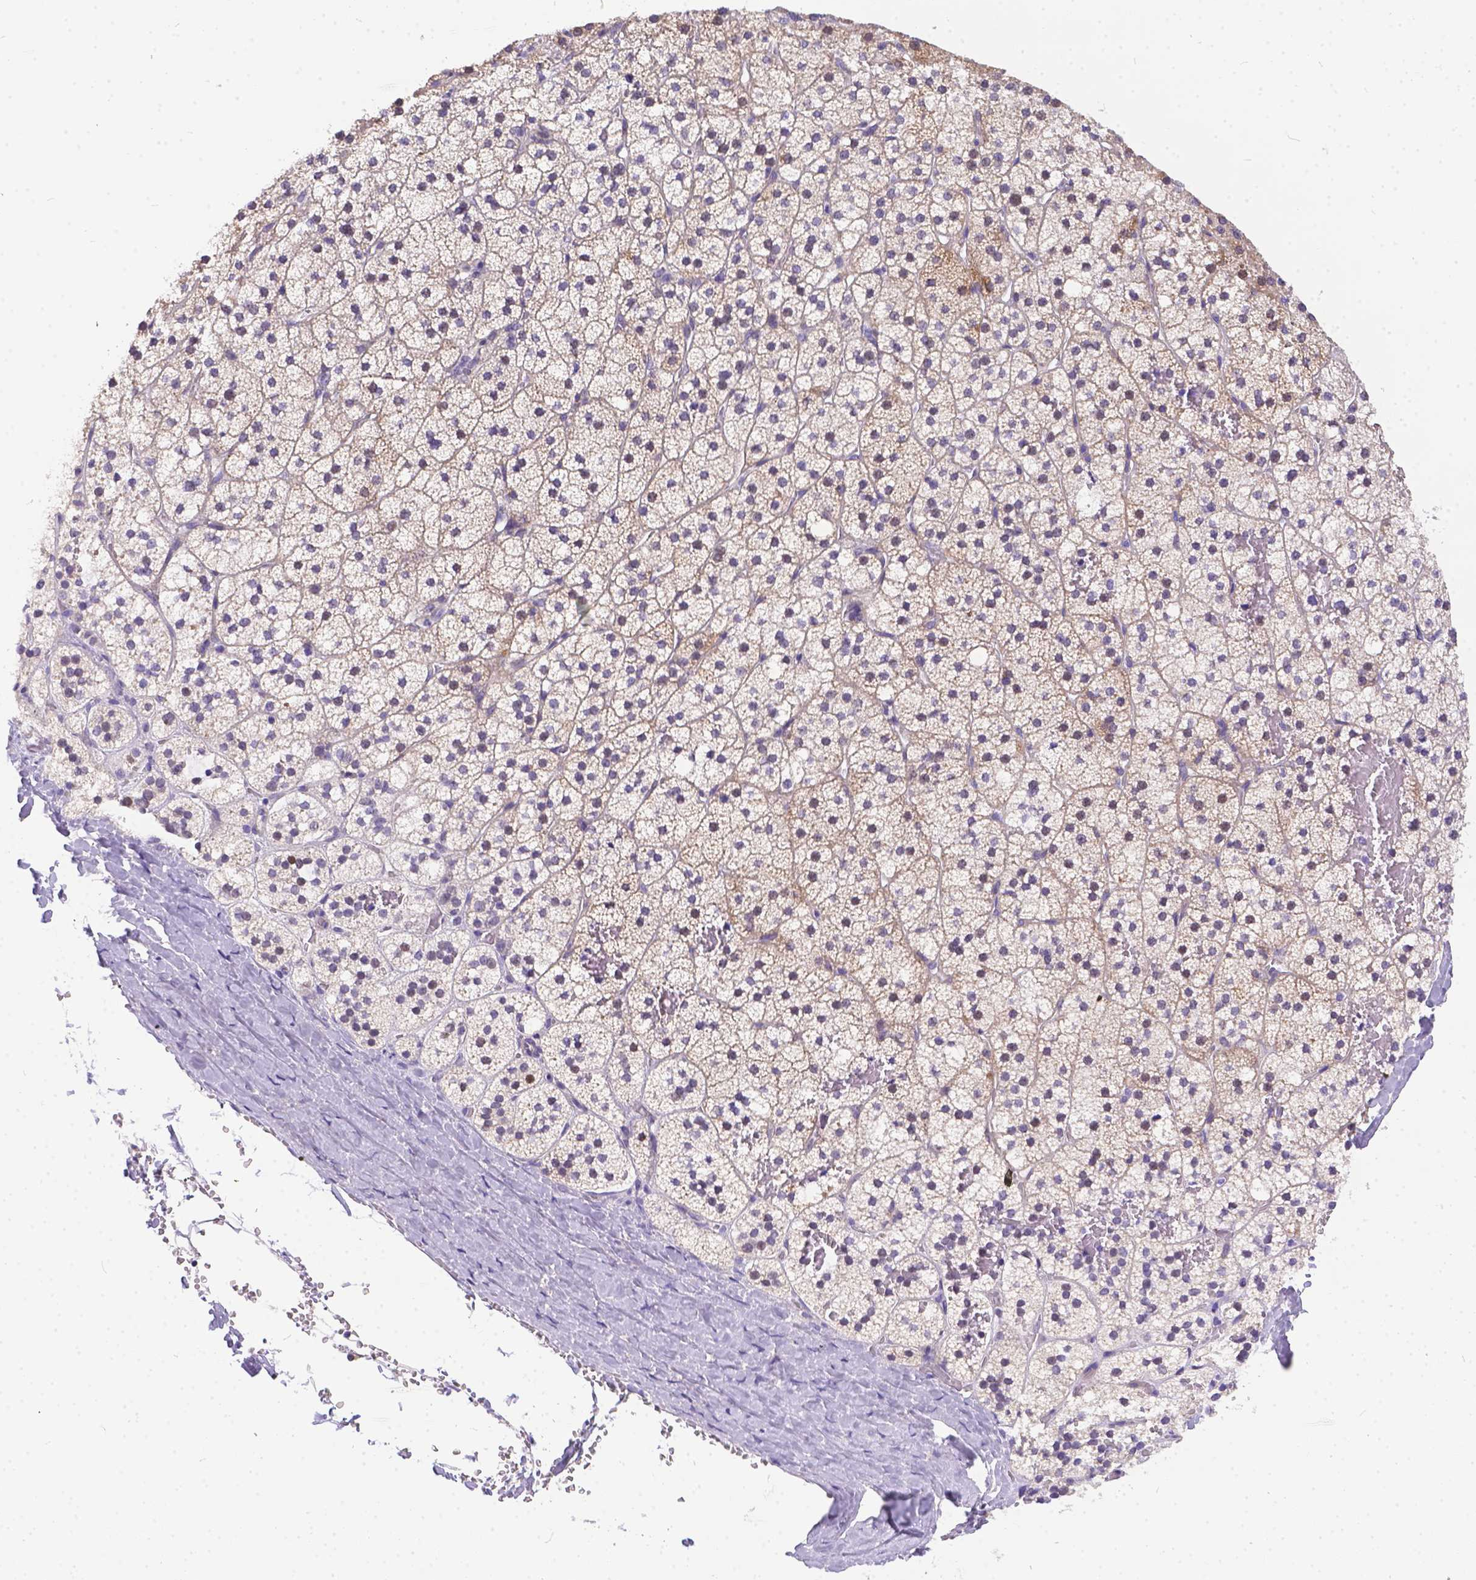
{"staining": {"intensity": "weak", "quantity": "<25%", "location": "cytoplasmic/membranous"}, "tissue": "adrenal gland", "cell_type": "Glandular cells", "image_type": "normal", "snomed": [{"axis": "morphology", "description": "Normal tissue, NOS"}, {"axis": "topography", "description": "Adrenal gland"}], "caption": "Immunohistochemistry (IHC) micrograph of benign adrenal gland: human adrenal gland stained with DAB (3,3'-diaminobenzidine) exhibits no significant protein staining in glandular cells. Brightfield microscopy of immunohistochemistry (IHC) stained with DAB (brown) and hematoxylin (blue), captured at high magnification.", "gene": "DLEC1", "patient": {"sex": "male", "age": 53}}